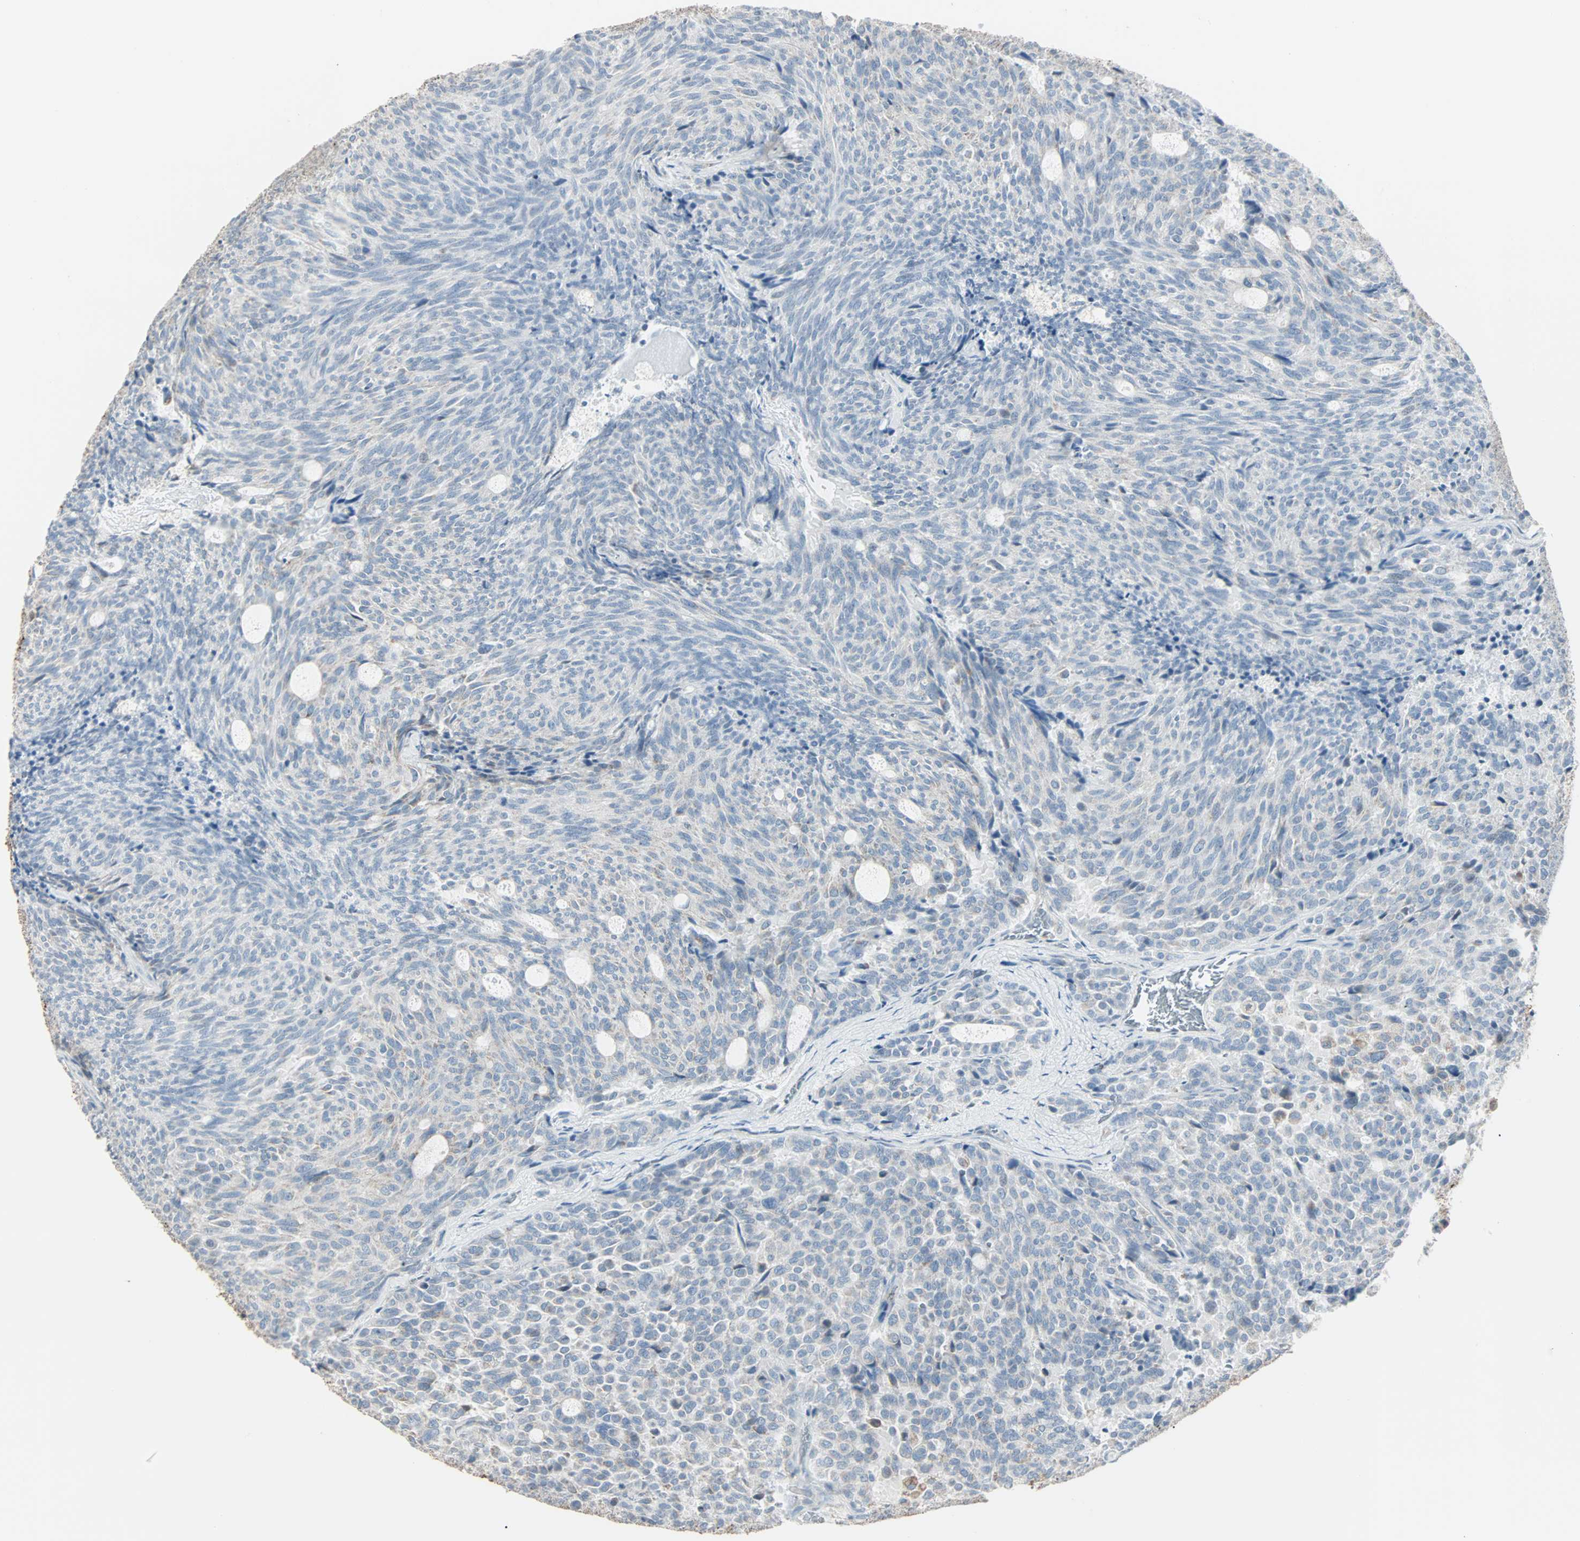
{"staining": {"intensity": "negative", "quantity": "none", "location": "none"}, "tissue": "carcinoid", "cell_type": "Tumor cells", "image_type": "cancer", "snomed": [{"axis": "morphology", "description": "Carcinoid, malignant, NOS"}, {"axis": "topography", "description": "Pancreas"}], "caption": "A high-resolution photomicrograph shows IHC staining of malignant carcinoid, which demonstrates no significant staining in tumor cells.", "gene": "IDH2", "patient": {"sex": "female", "age": 54}}